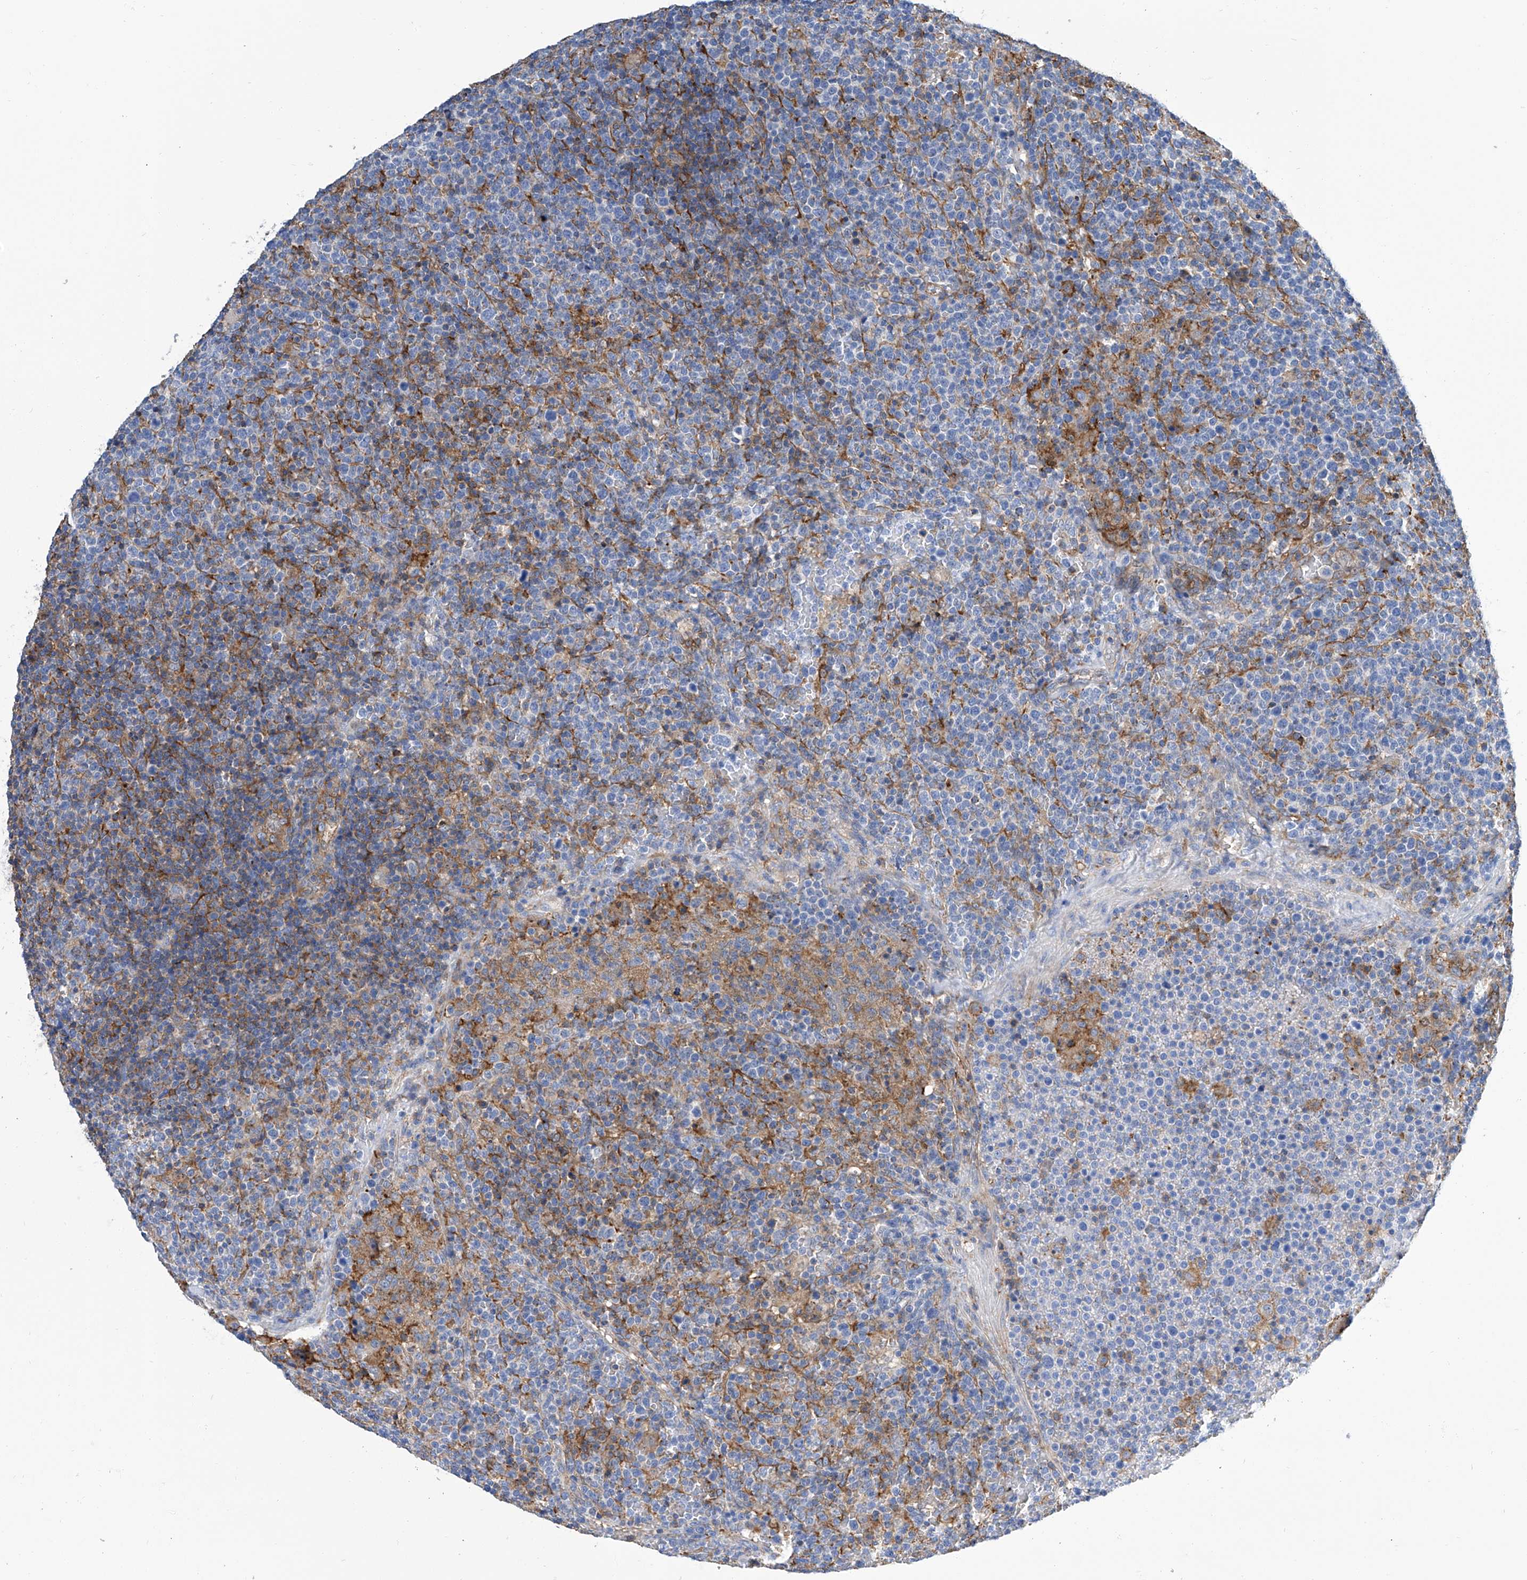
{"staining": {"intensity": "weak", "quantity": "<25%", "location": "cytoplasmic/membranous"}, "tissue": "lymphoma", "cell_type": "Tumor cells", "image_type": "cancer", "snomed": [{"axis": "morphology", "description": "Malignant lymphoma, non-Hodgkin's type, High grade"}, {"axis": "topography", "description": "Lymph node"}], "caption": "This is an immunohistochemistry image of human lymphoma. There is no staining in tumor cells.", "gene": "GPT", "patient": {"sex": "male", "age": 61}}